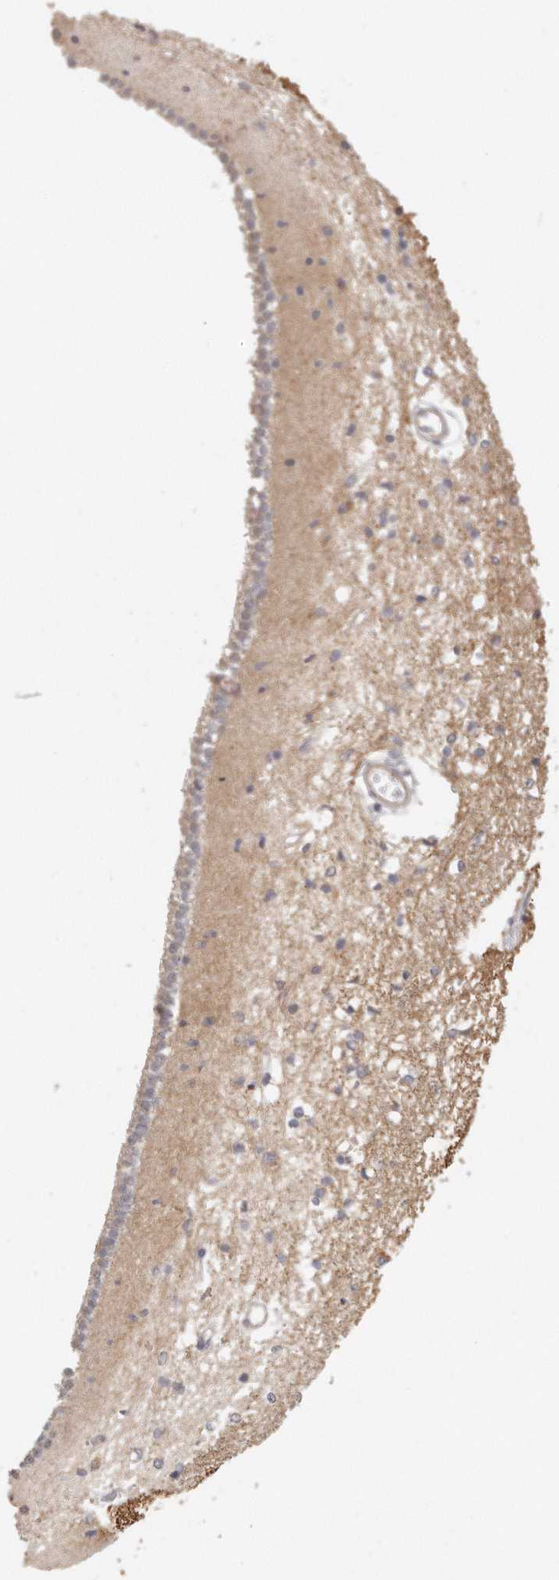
{"staining": {"intensity": "moderate", "quantity": "<25%", "location": "cytoplasmic/membranous,nuclear"}, "tissue": "caudate", "cell_type": "Glial cells", "image_type": "normal", "snomed": [{"axis": "morphology", "description": "Normal tissue, NOS"}, {"axis": "topography", "description": "Lateral ventricle wall"}], "caption": "Immunohistochemistry (IHC) of normal human caudate shows low levels of moderate cytoplasmic/membranous,nuclear staining in about <25% of glial cells. The staining was performed using DAB (3,3'-diaminobenzidine) to visualize the protein expression in brown, while the nuclei were stained in blue with hematoxylin (Magnification: 20x).", "gene": "TTLL4", "patient": {"sex": "male", "age": 45}}